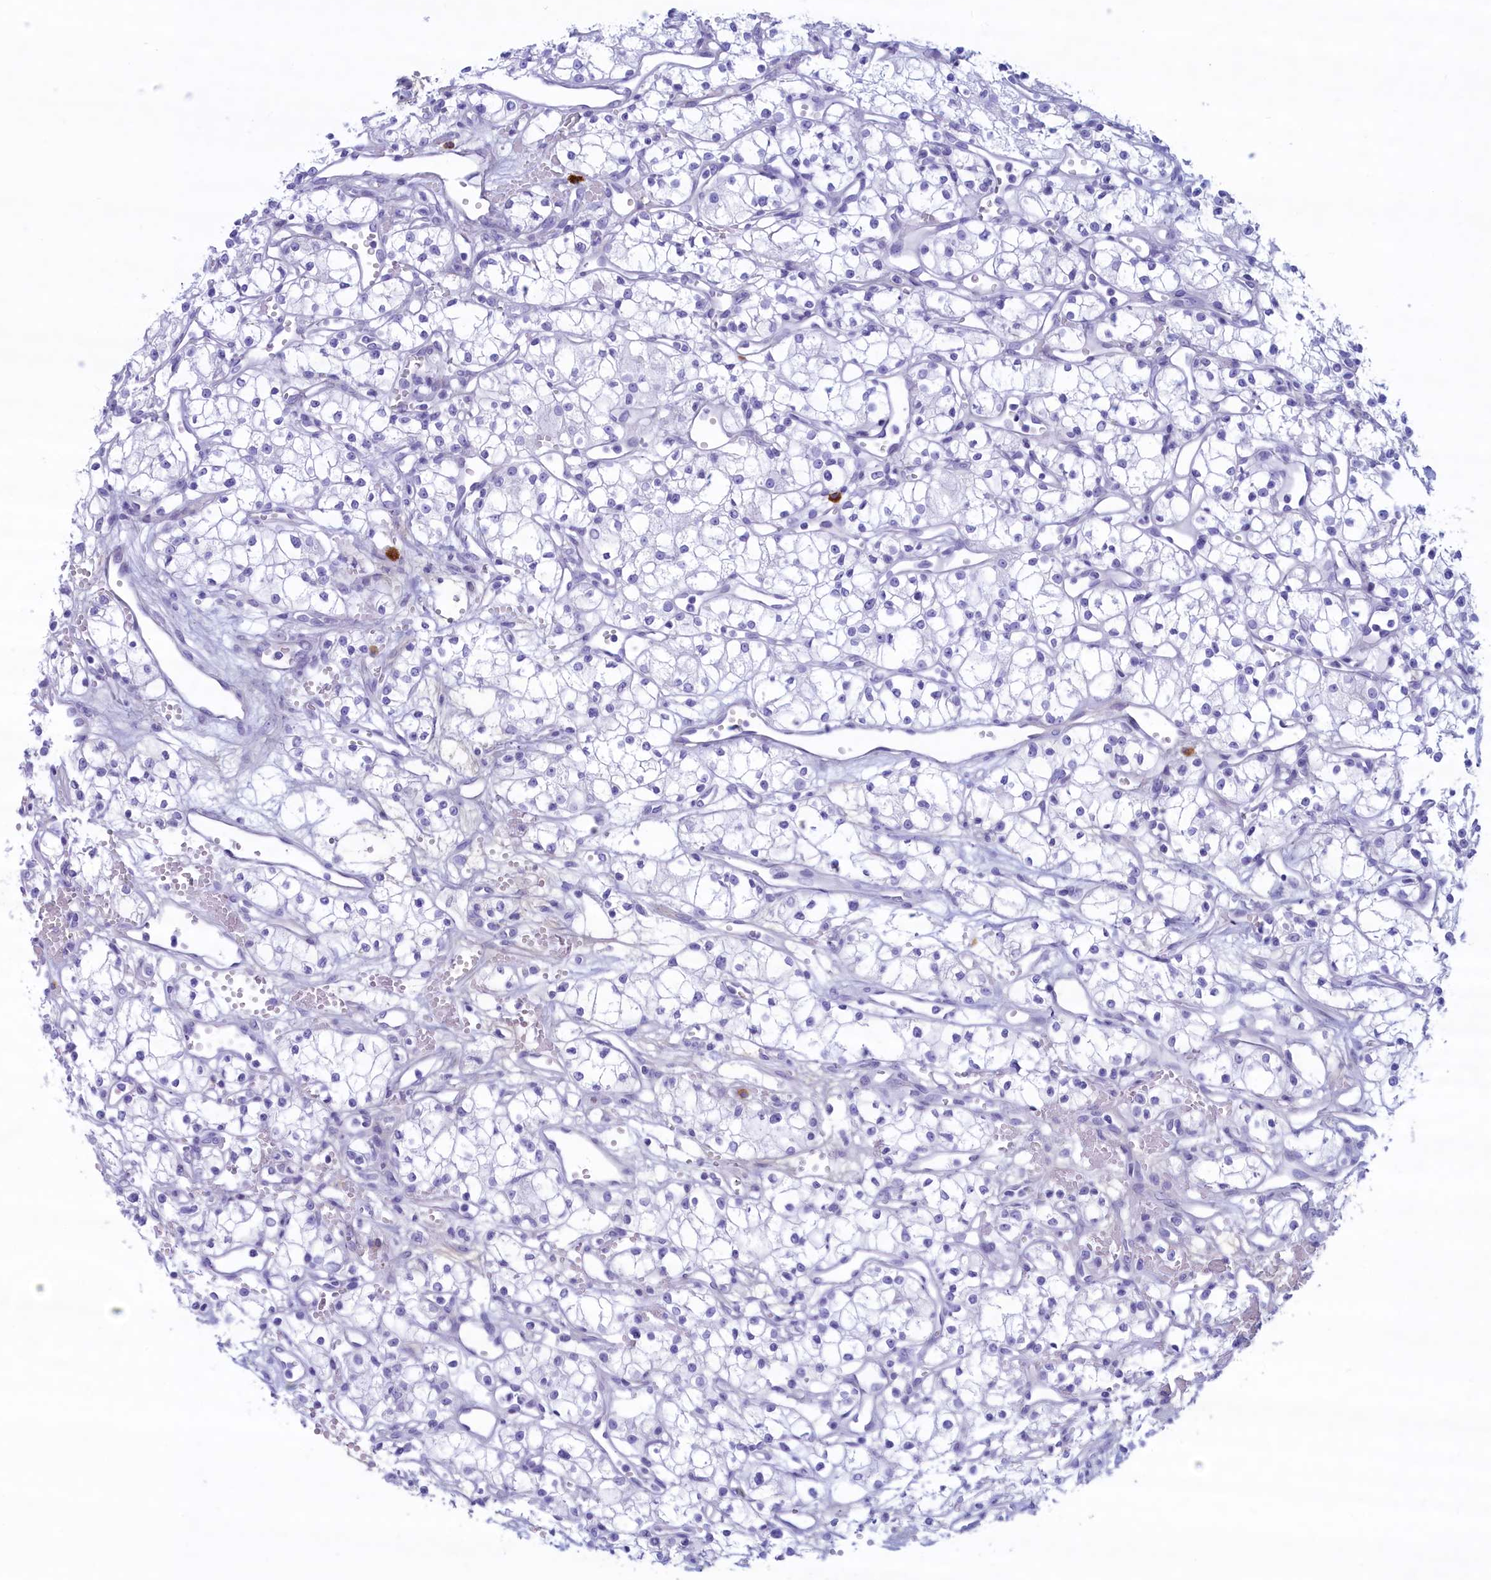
{"staining": {"intensity": "negative", "quantity": "none", "location": "none"}, "tissue": "renal cancer", "cell_type": "Tumor cells", "image_type": "cancer", "snomed": [{"axis": "morphology", "description": "Adenocarcinoma, NOS"}, {"axis": "topography", "description": "Kidney"}], "caption": "High magnification brightfield microscopy of renal cancer stained with DAB (3,3'-diaminobenzidine) (brown) and counterstained with hematoxylin (blue): tumor cells show no significant staining.", "gene": "MPV17L2", "patient": {"sex": "male", "age": 59}}